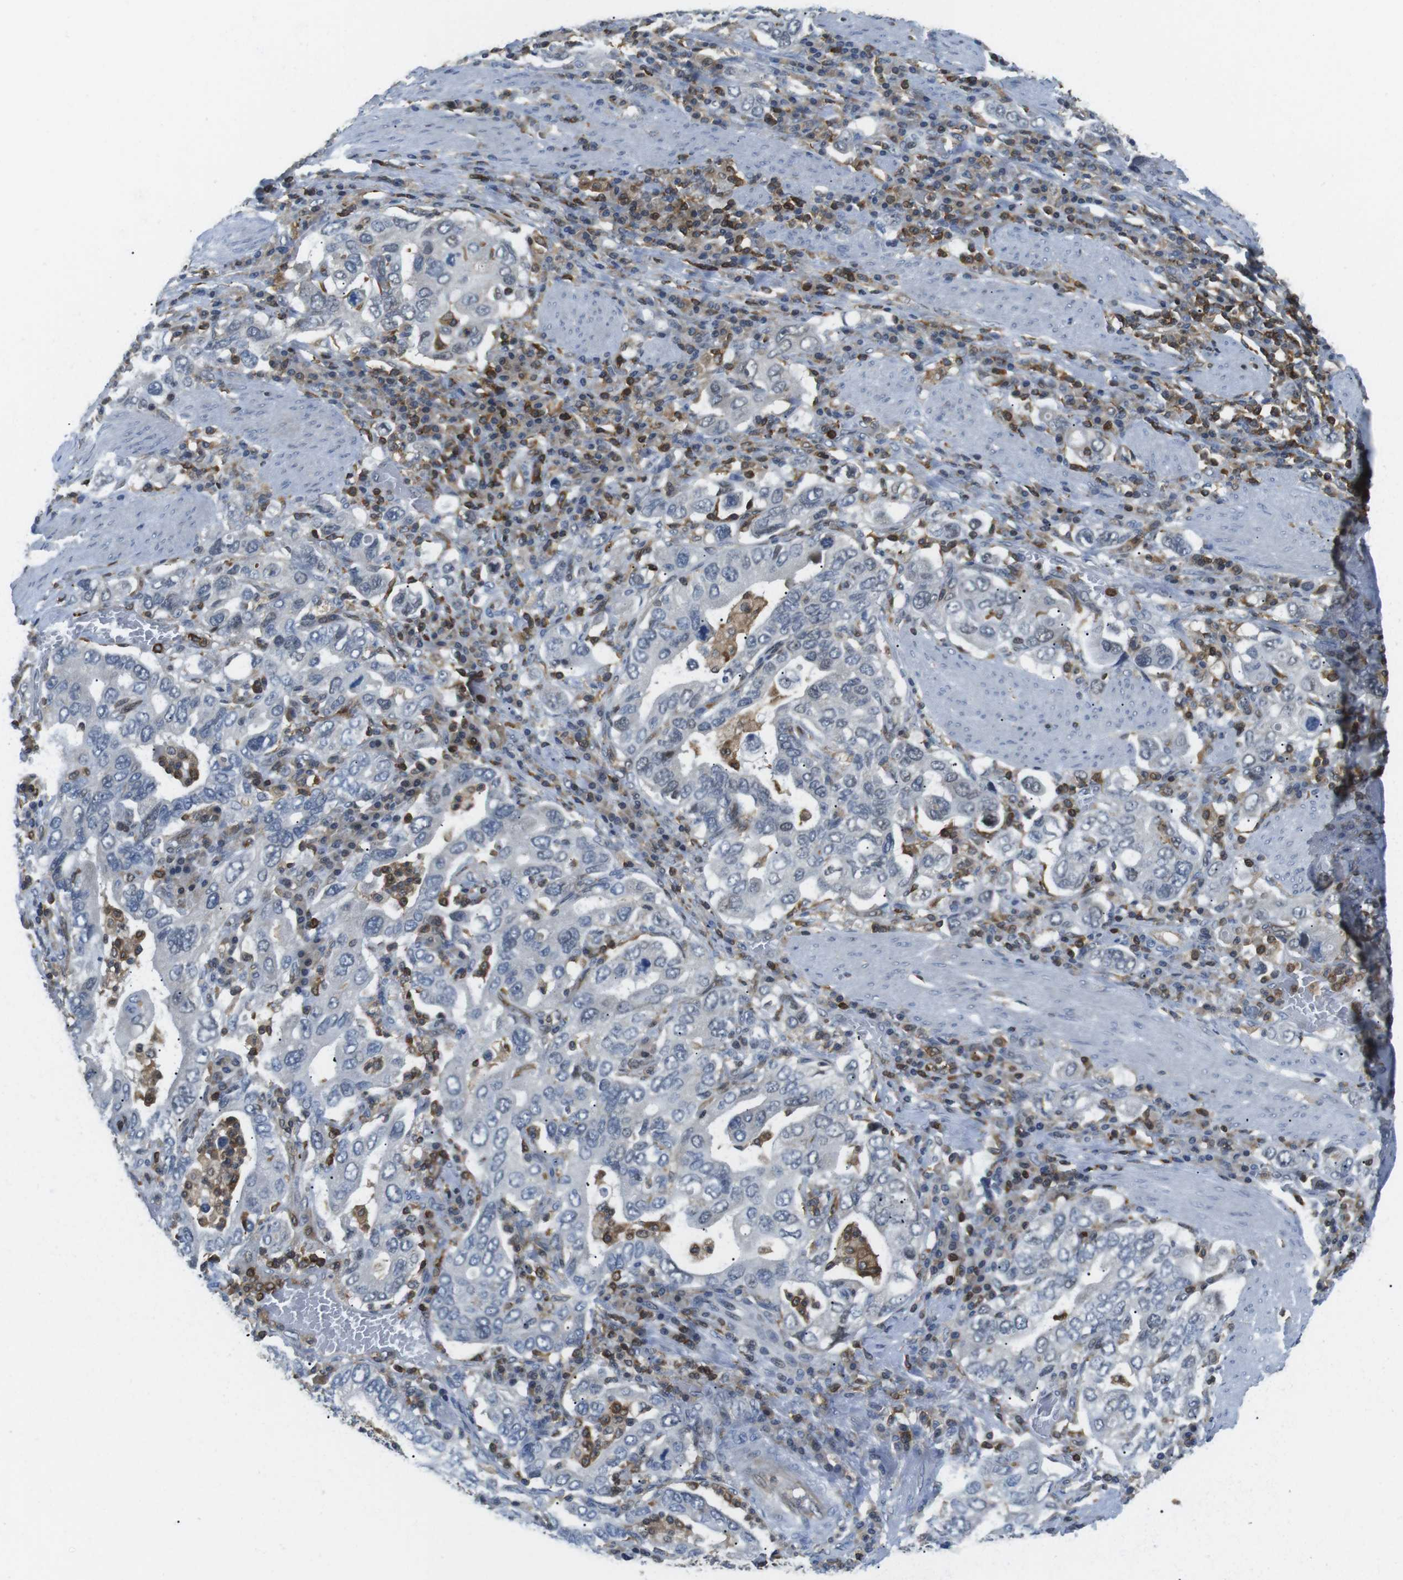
{"staining": {"intensity": "negative", "quantity": "none", "location": "none"}, "tissue": "stomach cancer", "cell_type": "Tumor cells", "image_type": "cancer", "snomed": [{"axis": "morphology", "description": "Adenocarcinoma, NOS"}, {"axis": "topography", "description": "Stomach, upper"}], "caption": "Immunohistochemistry of adenocarcinoma (stomach) exhibits no expression in tumor cells.", "gene": "STK10", "patient": {"sex": "male", "age": 62}}